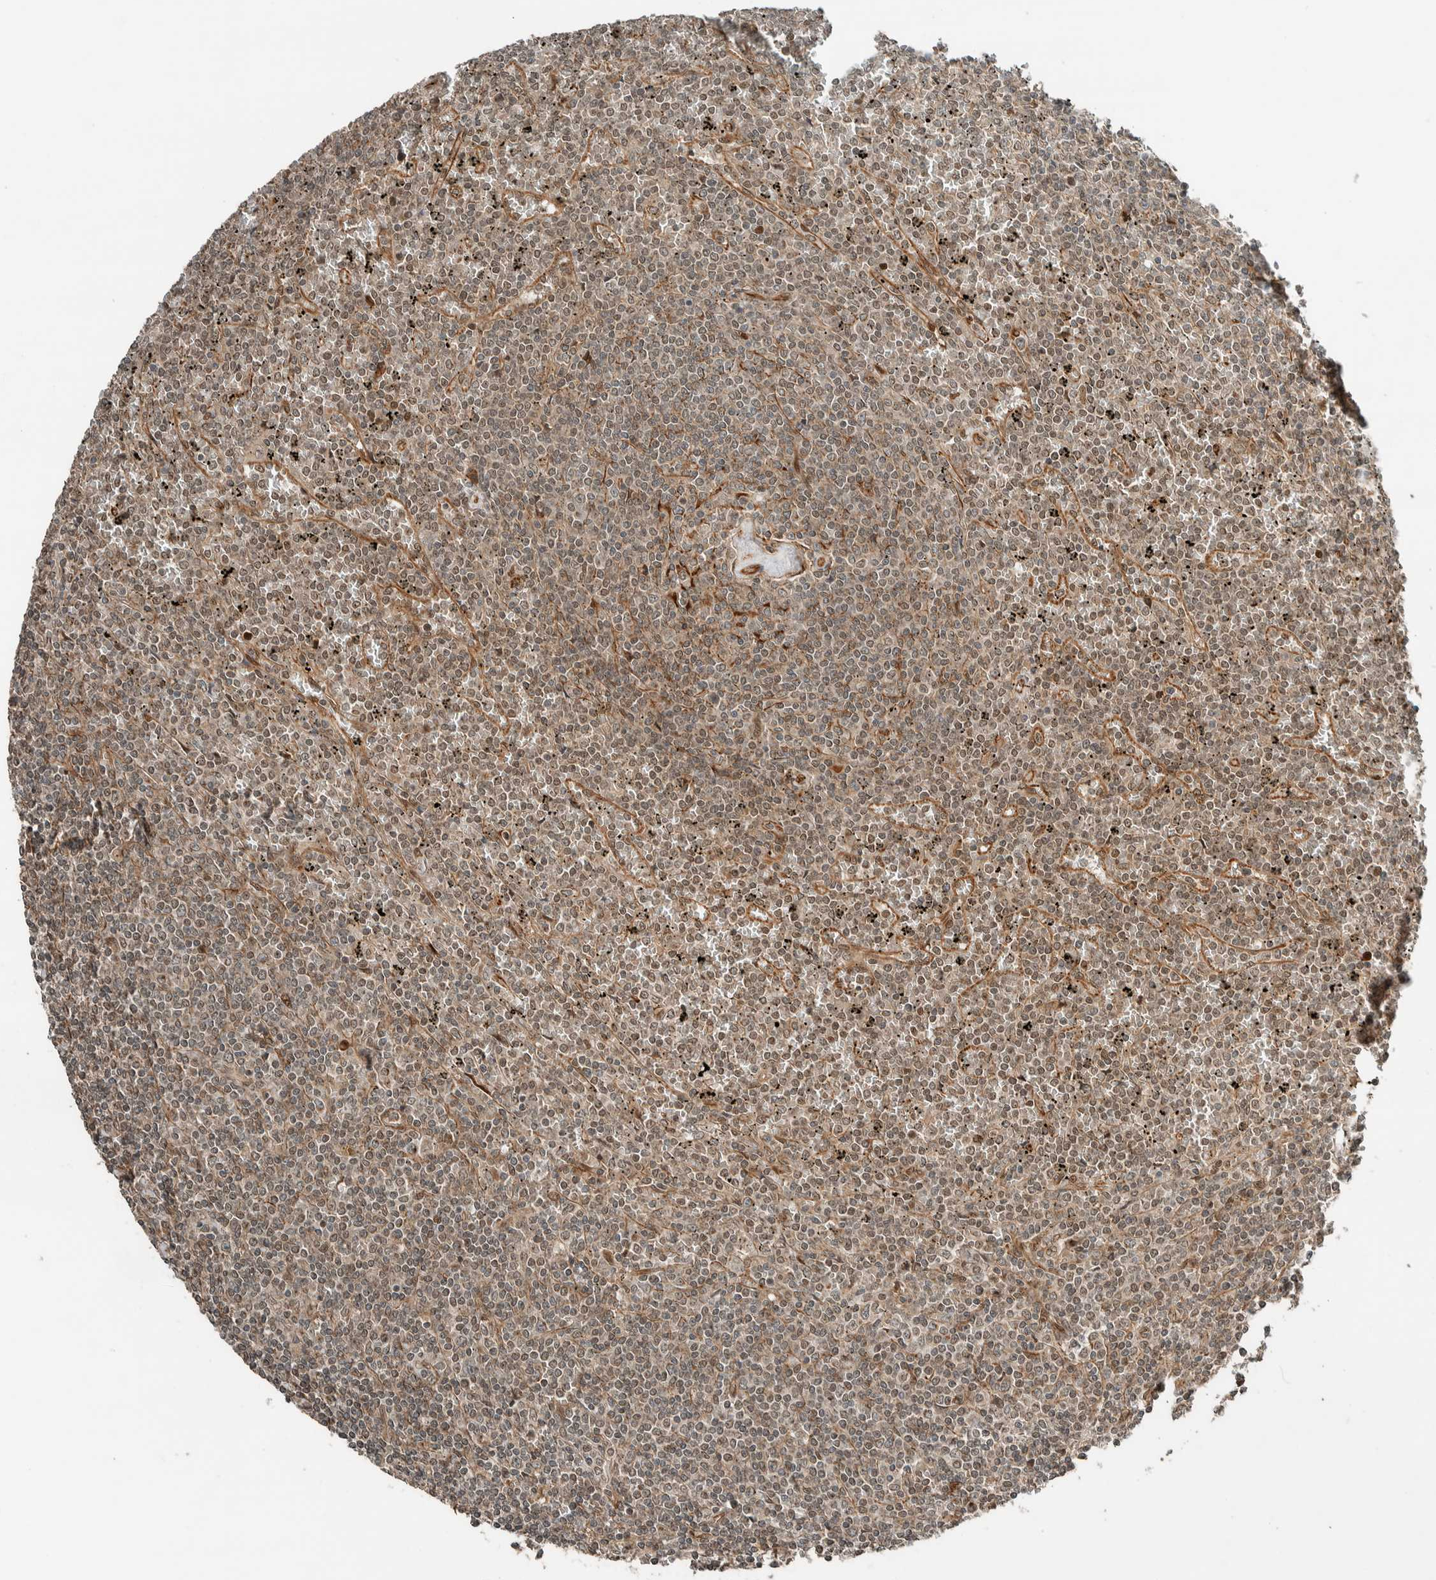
{"staining": {"intensity": "weak", "quantity": ">75%", "location": "nuclear"}, "tissue": "lymphoma", "cell_type": "Tumor cells", "image_type": "cancer", "snomed": [{"axis": "morphology", "description": "Malignant lymphoma, non-Hodgkin's type, Low grade"}, {"axis": "topography", "description": "Spleen"}], "caption": "High-magnification brightfield microscopy of lymphoma stained with DAB (brown) and counterstained with hematoxylin (blue). tumor cells exhibit weak nuclear staining is seen in approximately>75% of cells.", "gene": "STXBP4", "patient": {"sex": "female", "age": 19}}